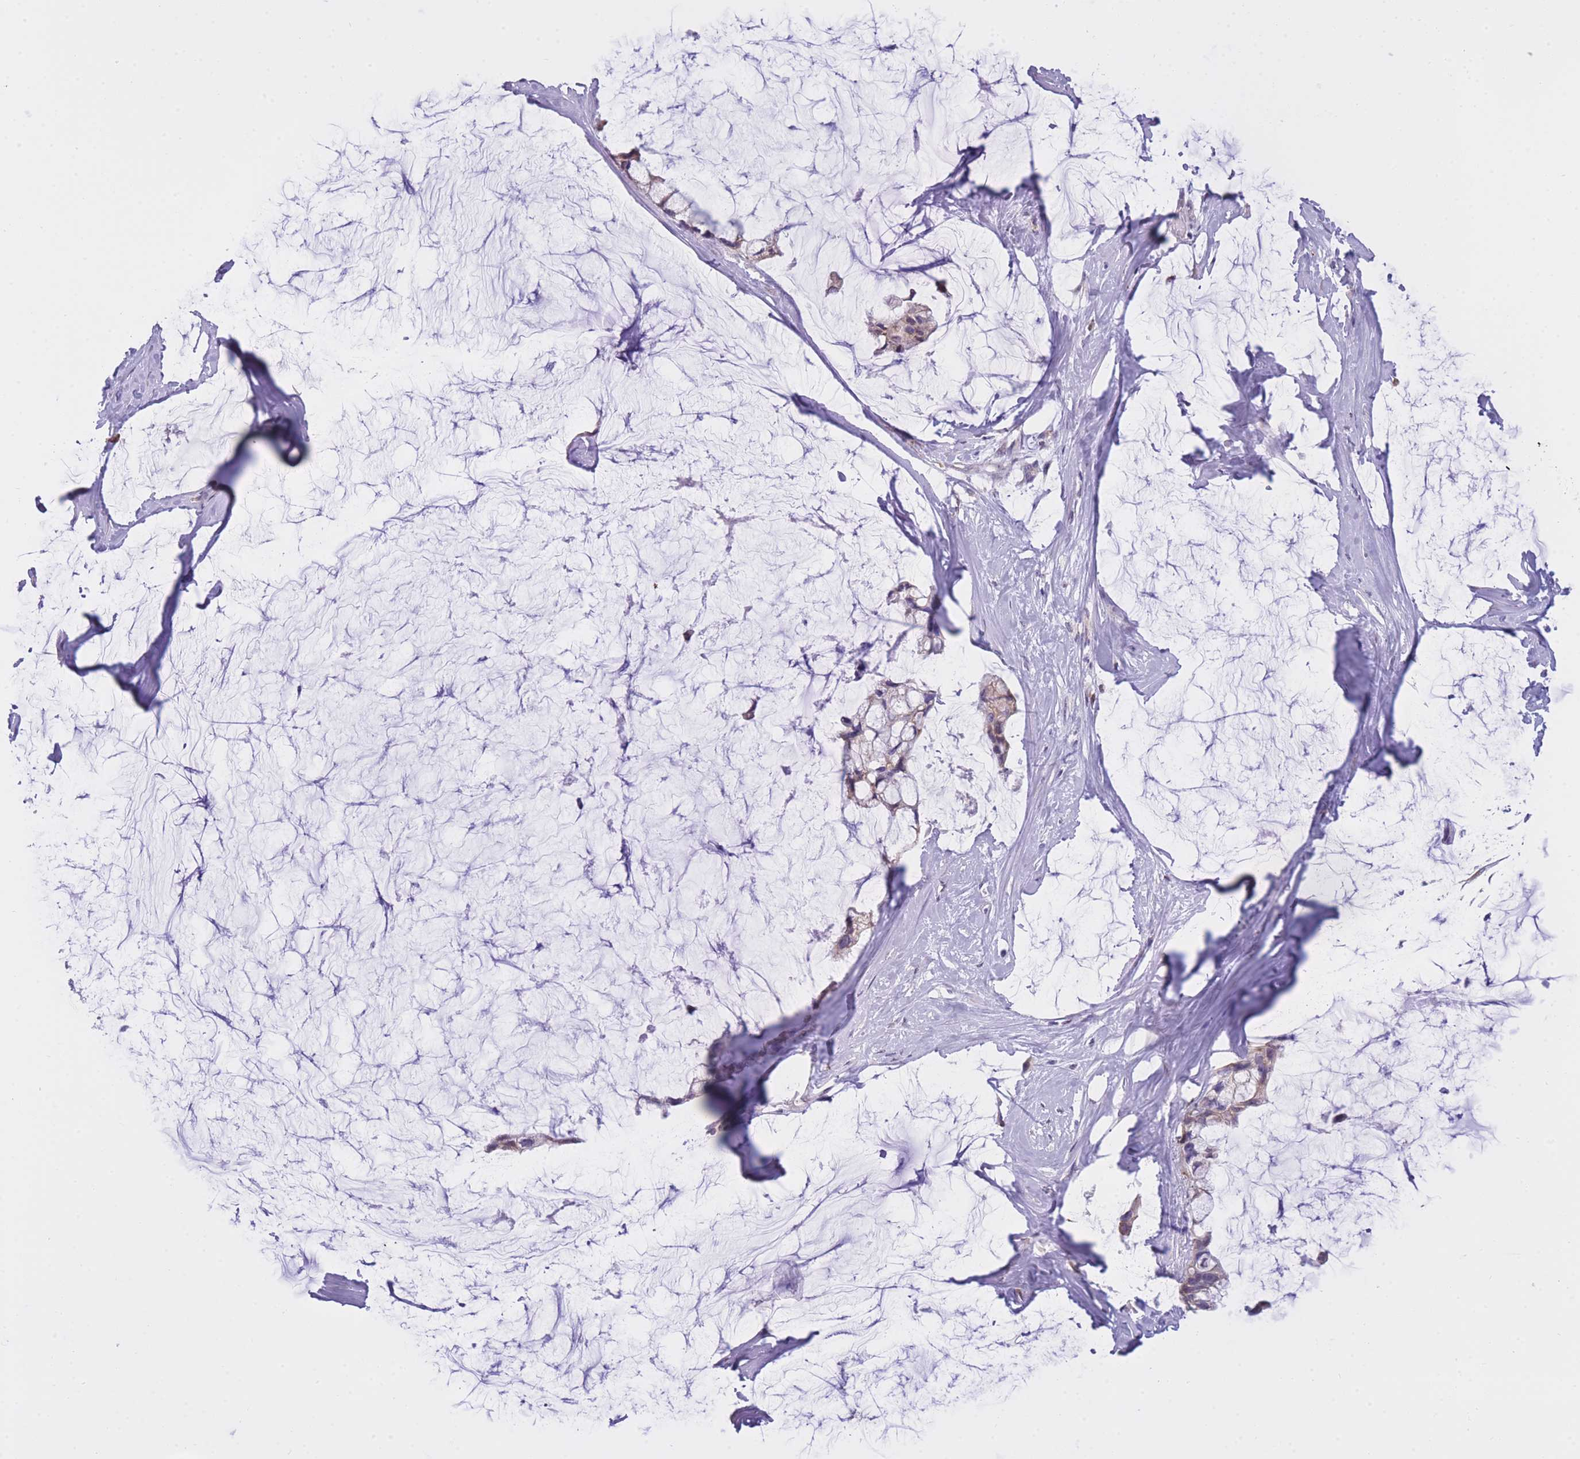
{"staining": {"intensity": "weak", "quantity": "25%-75%", "location": "cytoplasmic/membranous"}, "tissue": "ovarian cancer", "cell_type": "Tumor cells", "image_type": "cancer", "snomed": [{"axis": "morphology", "description": "Cystadenocarcinoma, mucinous, NOS"}, {"axis": "topography", "description": "Ovary"}], "caption": "Human ovarian cancer (mucinous cystadenocarcinoma) stained with a protein marker exhibits weak staining in tumor cells.", "gene": "ZNF662", "patient": {"sex": "female", "age": 39}}